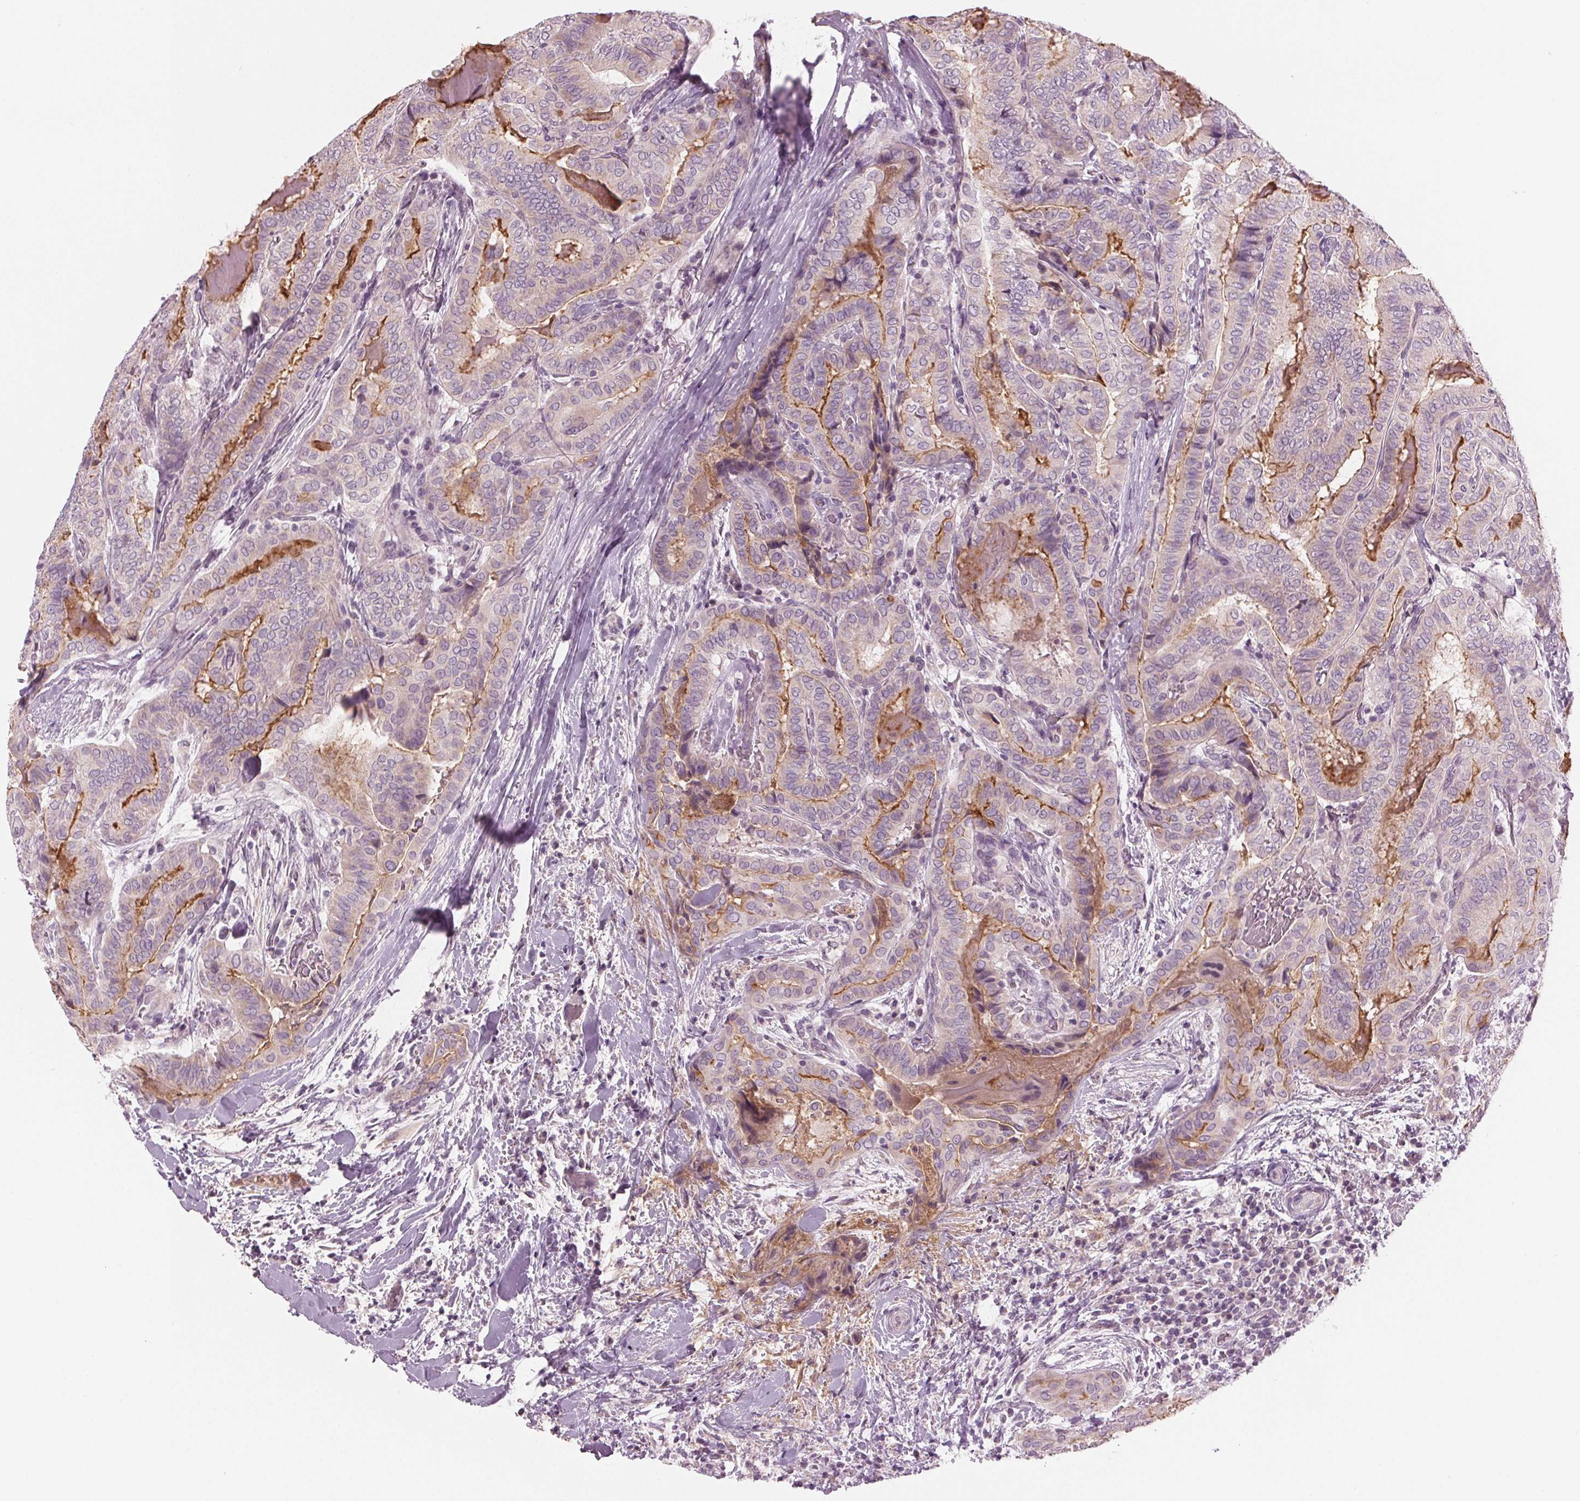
{"staining": {"intensity": "moderate", "quantity": "25%-75%", "location": "cytoplasmic/membranous"}, "tissue": "thyroid cancer", "cell_type": "Tumor cells", "image_type": "cancer", "snomed": [{"axis": "morphology", "description": "Papillary adenocarcinoma, NOS"}, {"axis": "topography", "description": "Thyroid gland"}], "caption": "An immunohistochemistry (IHC) photomicrograph of tumor tissue is shown. Protein staining in brown labels moderate cytoplasmic/membranous positivity in papillary adenocarcinoma (thyroid) within tumor cells. (IHC, brightfield microscopy, high magnification).", "gene": "PRAP1", "patient": {"sex": "female", "age": 61}}